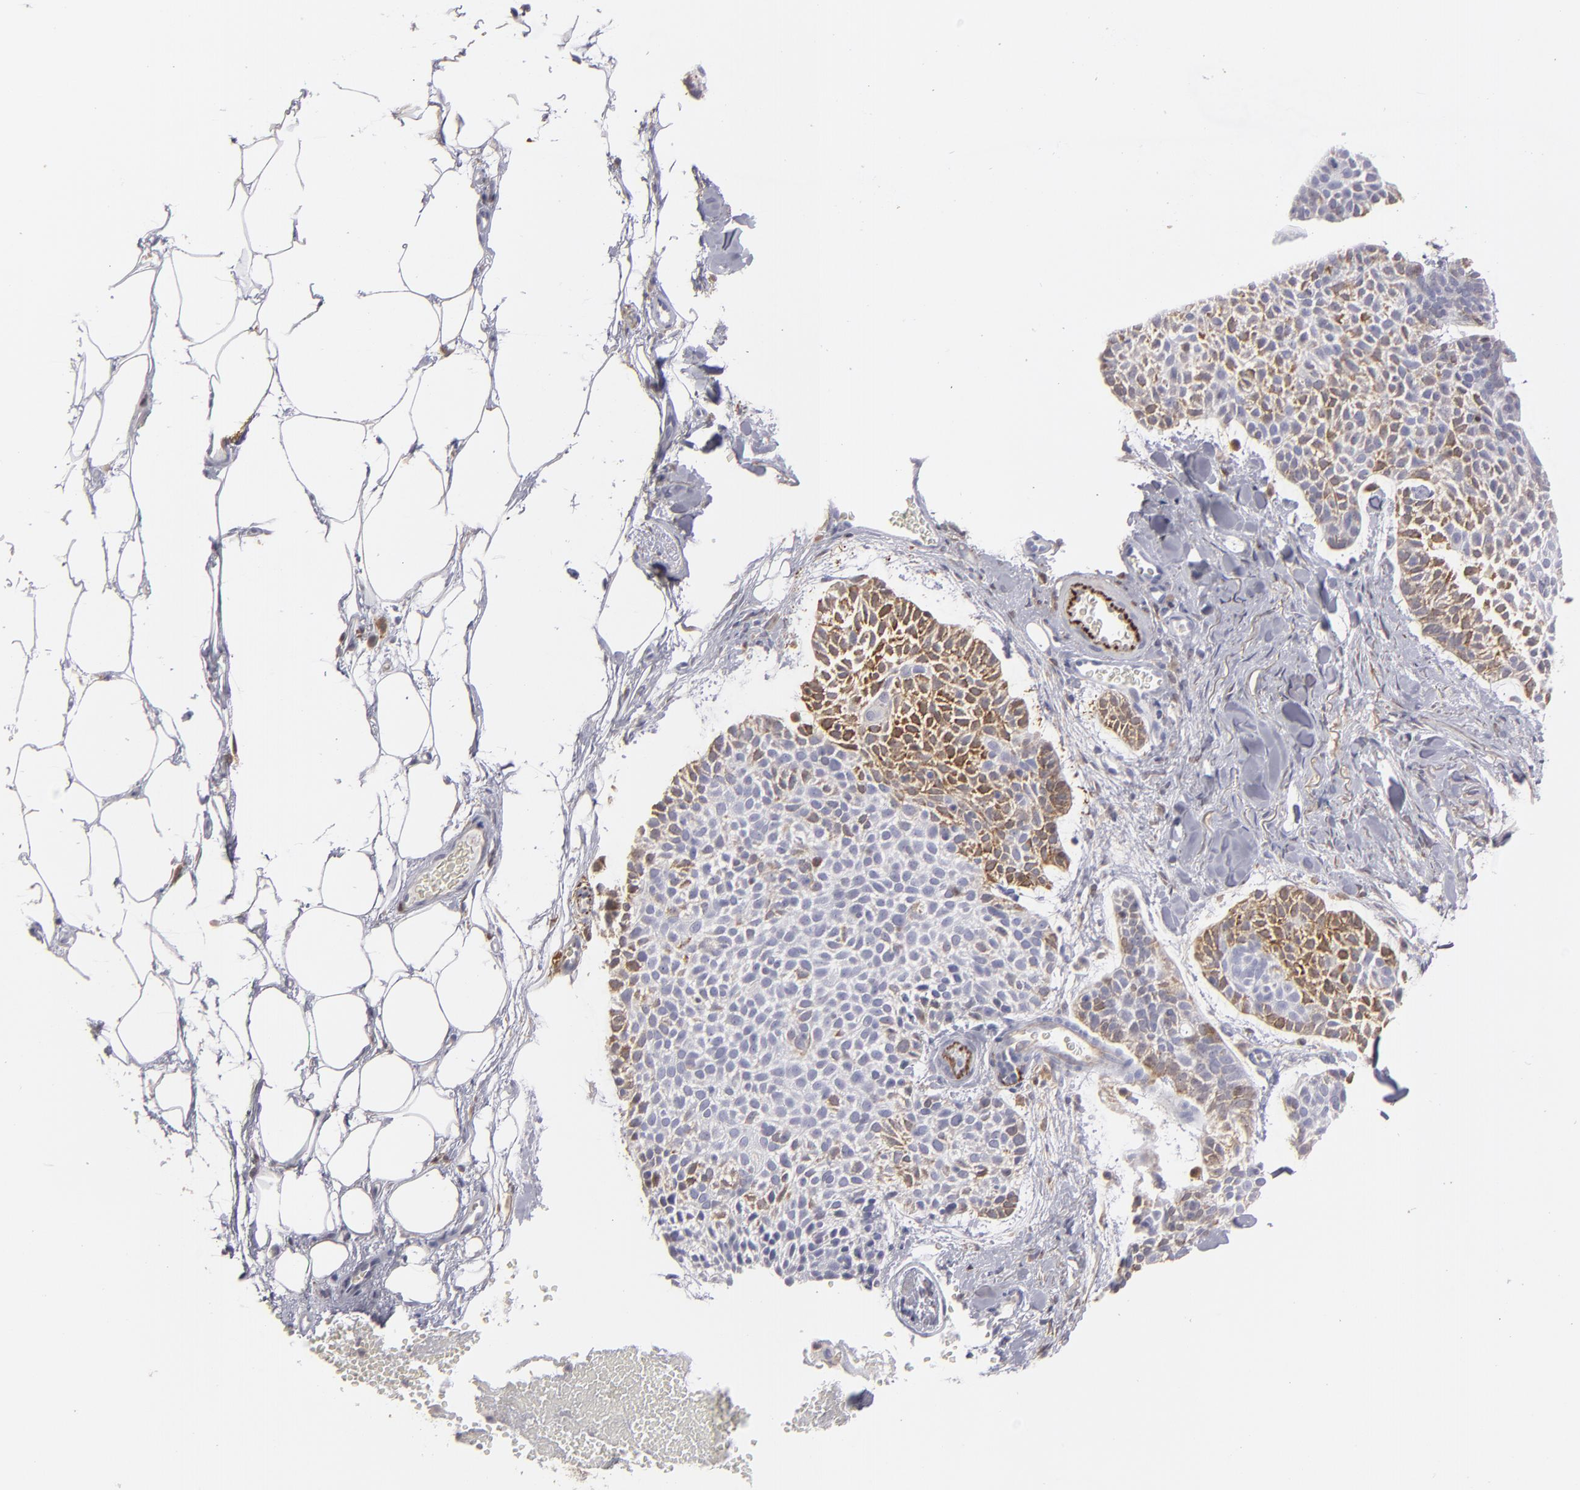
{"staining": {"intensity": "moderate", "quantity": "25%-75%", "location": "cytoplasmic/membranous"}, "tissue": "skin cancer", "cell_type": "Tumor cells", "image_type": "cancer", "snomed": [{"axis": "morphology", "description": "Normal tissue, NOS"}, {"axis": "morphology", "description": "Basal cell carcinoma"}, {"axis": "topography", "description": "Skin"}], "caption": "IHC histopathology image of basal cell carcinoma (skin) stained for a protein (brown), which exhibits medium levels of moderate cytoplasmic/membranous expression in approximately 25%-75% of tumor cells.", "gene": "SEMA3G", "patient": {"sex": "female", "age": 70}}